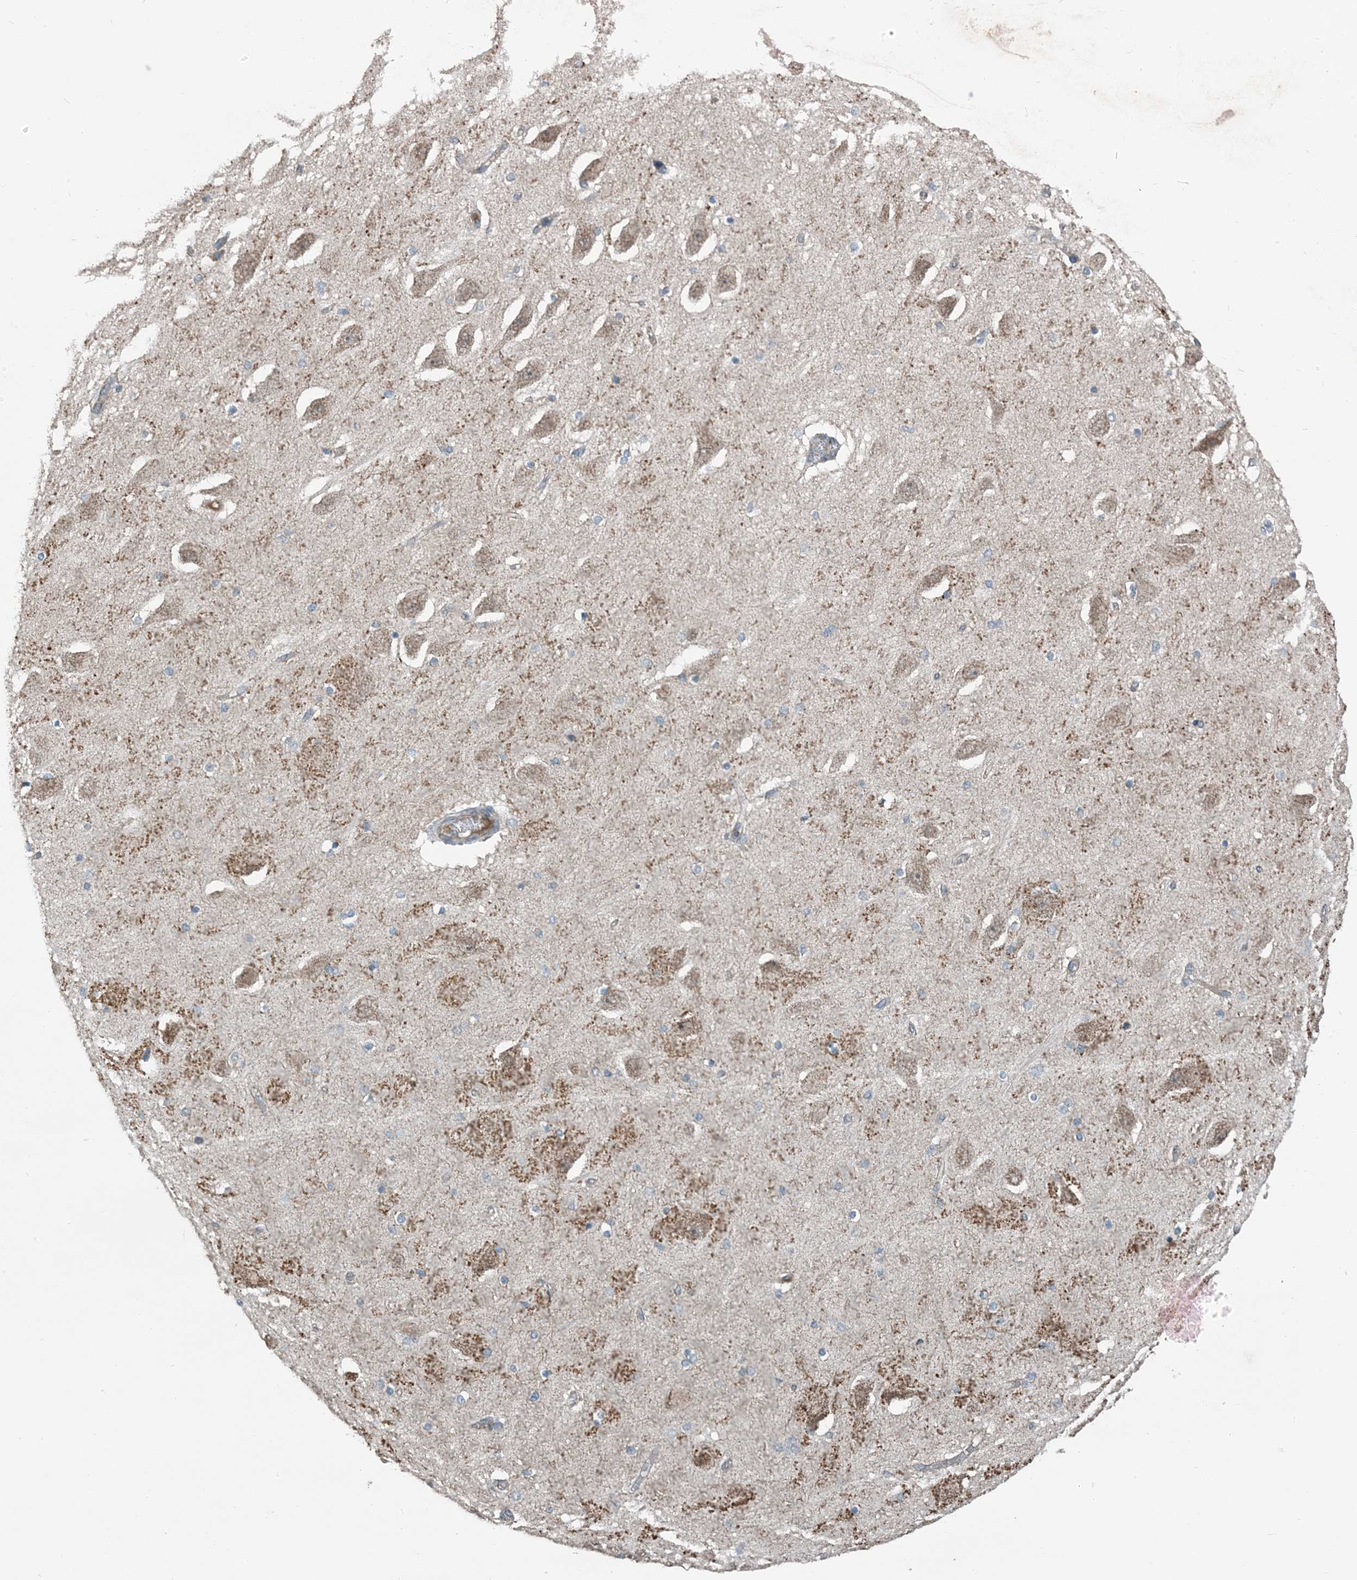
{"staining": {"intensity": "negative", "quantity": "none", "location": "none"}, "tissue": "hippocampus", "cell_type": "Glial cells", "image_type": "normal", "snomed": [{"axis": "morphology", "description": "Normal tissue, NOS"}, {"axis": "topography", "description": "Hippocampus"}], "caption": "A photomicrograph of hippocampus stained for a protein shows no brown staining in glial cells. (Stains: DAB (3,3'-diaminobenzidine) IHC with hematoxylin counter stain, Microscopy: brightfield microscopy at high magnification).", "gene": "PILRB", "patient": {"sex": "female", "age": 54}}